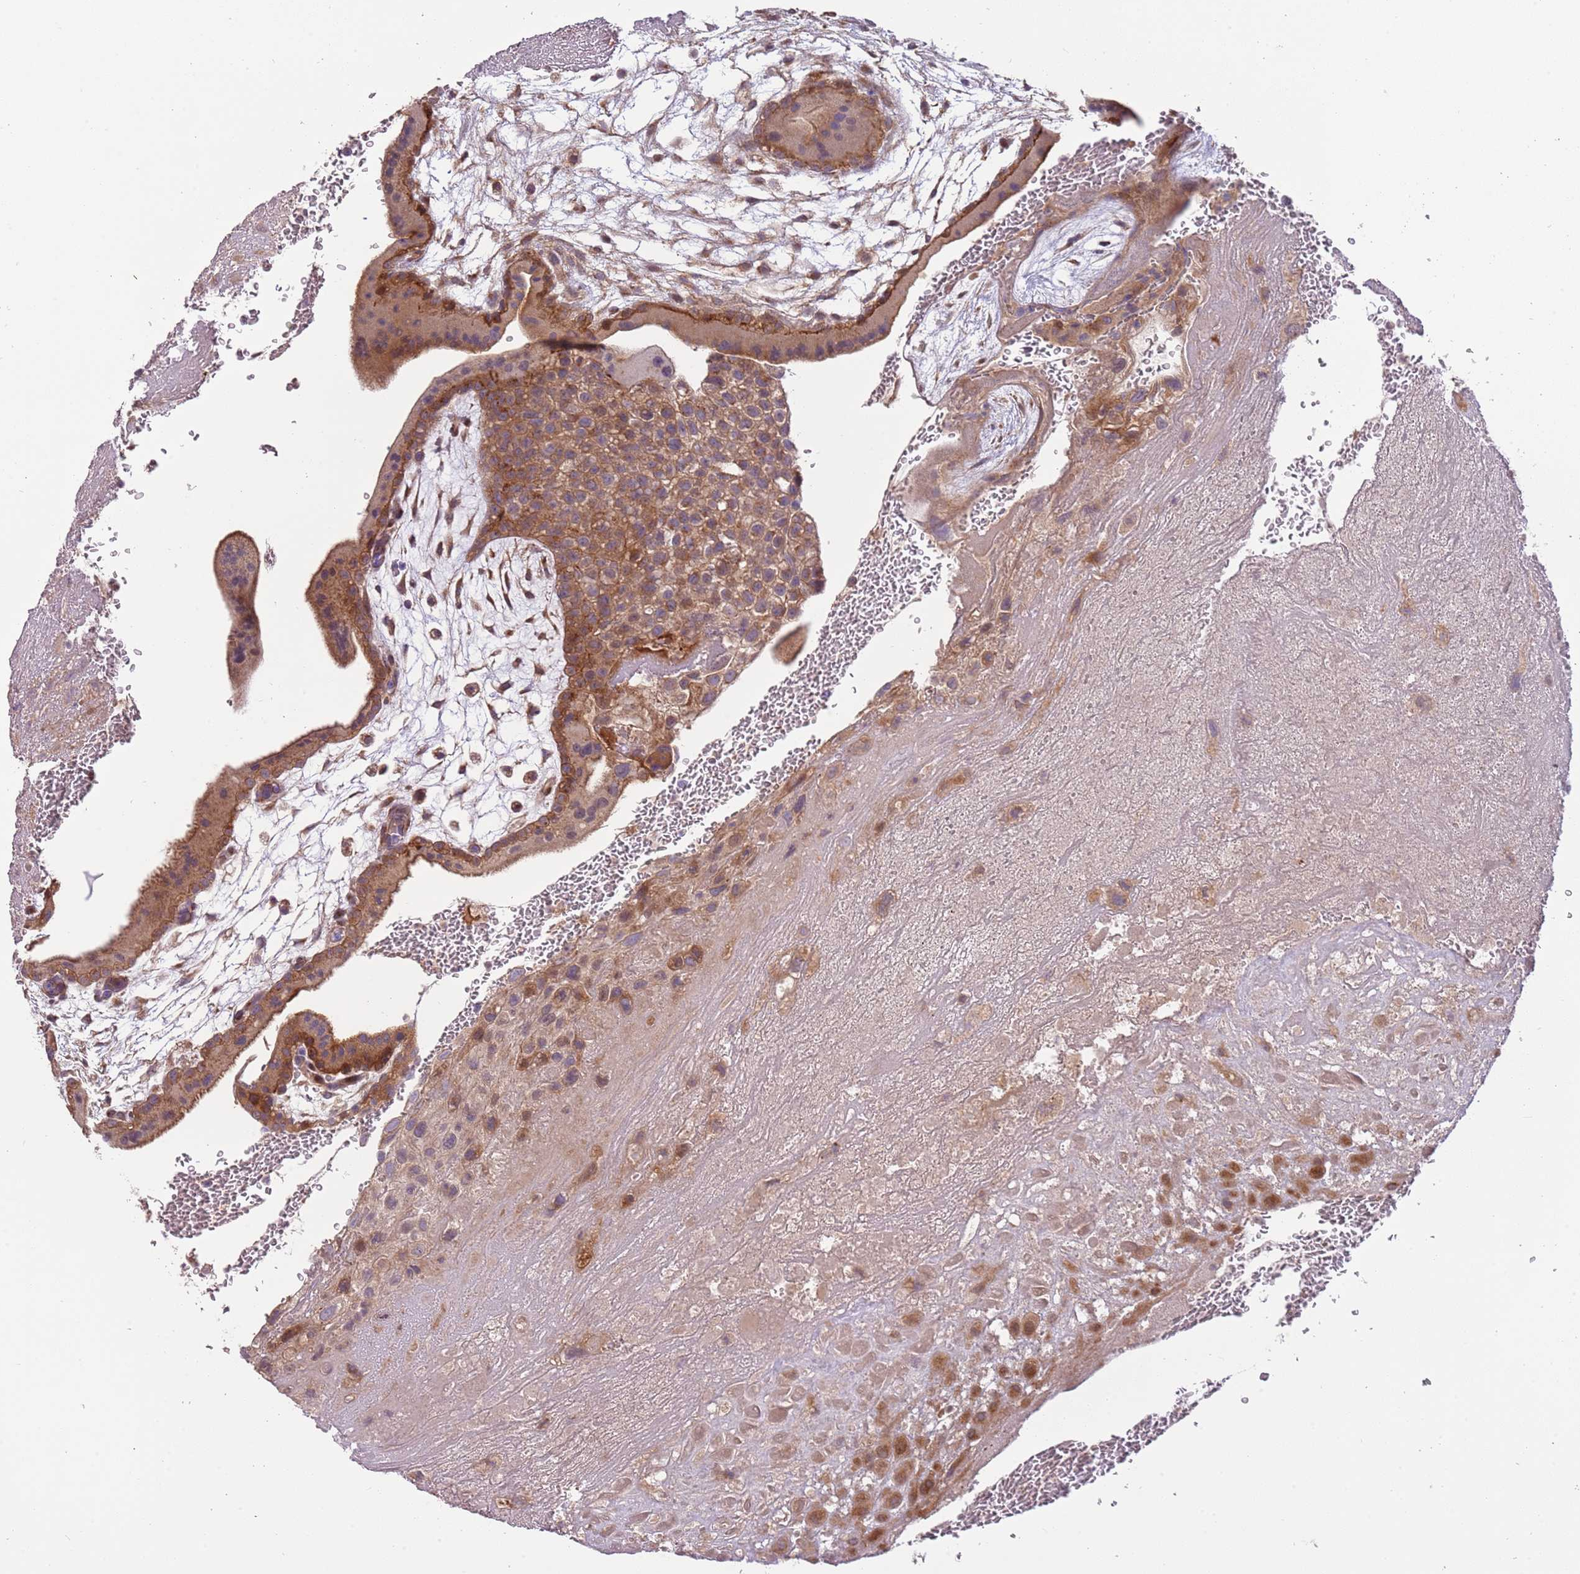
{"staining": {"intensity": "moderate", "quantity": ">75%", "location": "cytoplasmic/membranous"}, "tissue": "placenta", "cell_type": "Decidual cells", "image_type": "normal", "snomed": [{"axis": "morphology", "description": "Normal tissue, NOS"}, {"axis": "topography", "description": "Placenta"}], "caption": "High-power microscopy captured an immunohistochemistry (IHC) image of benign placenta, revealing moderate cytoplasmic/membranous positivity in about >75% of decidual cells. (DAB = brown stain, brightfield microscopy at high magnification).", "gene": "RNF128", "patient": {"sex": "female", "age": 35}}